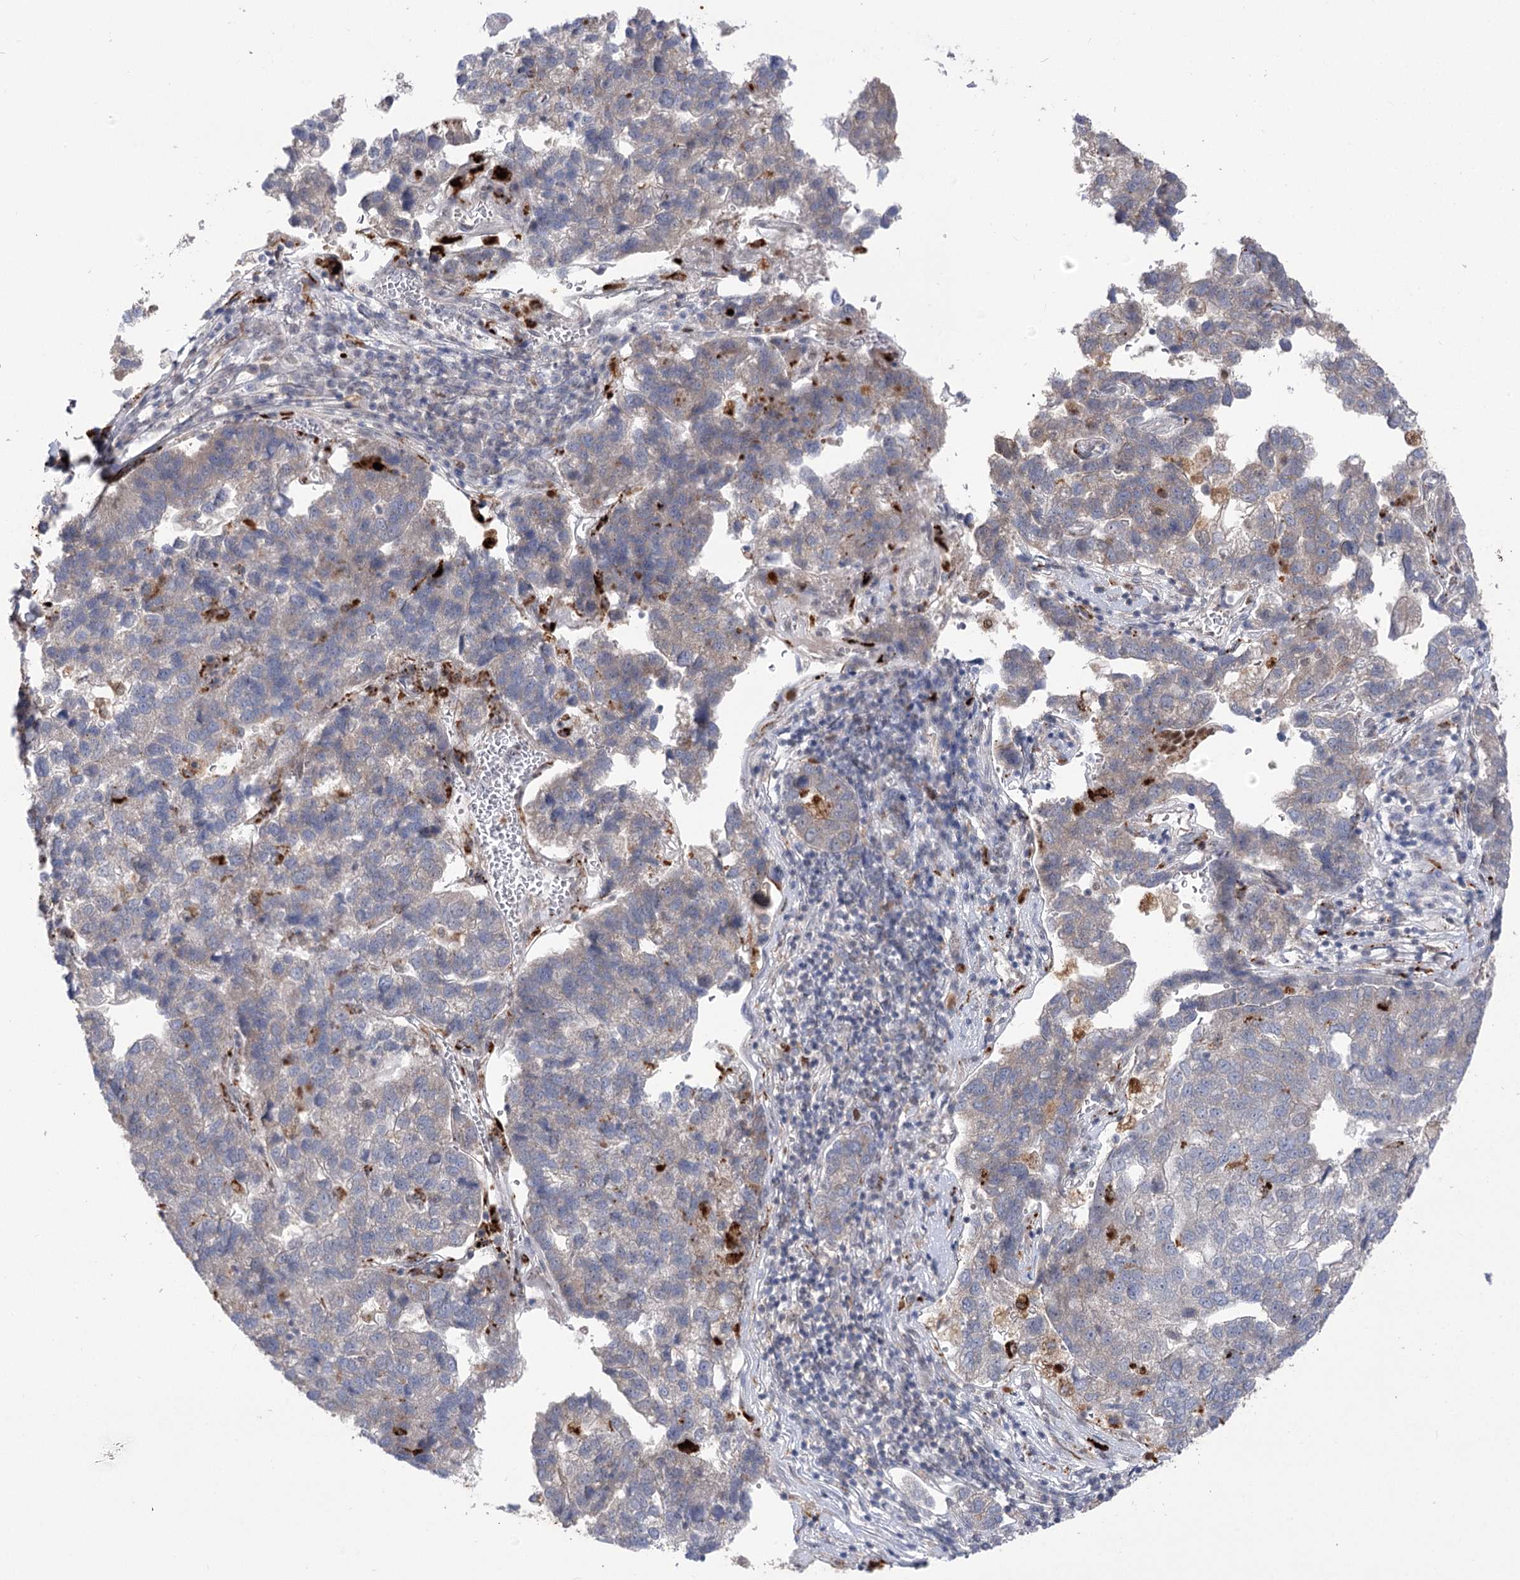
{"staining": {"intensity": "negative", "quantity": "none", "location": "none"}, "tissue": "pancreatic cancer", "cell_type": "Tumor cells", "image_type": "cancer", "snomed": [{"axis": "morphology", "description": "Adenocarcinoma, NOS"}, {"axis": "topography", "description": "Pancreas"}], "caption": "Tumor cells show no significant protein positivity in adenocarcinoma (pancreatic).", "gene": "SIAE", "patient": {"sex": "female", "age": 61}}